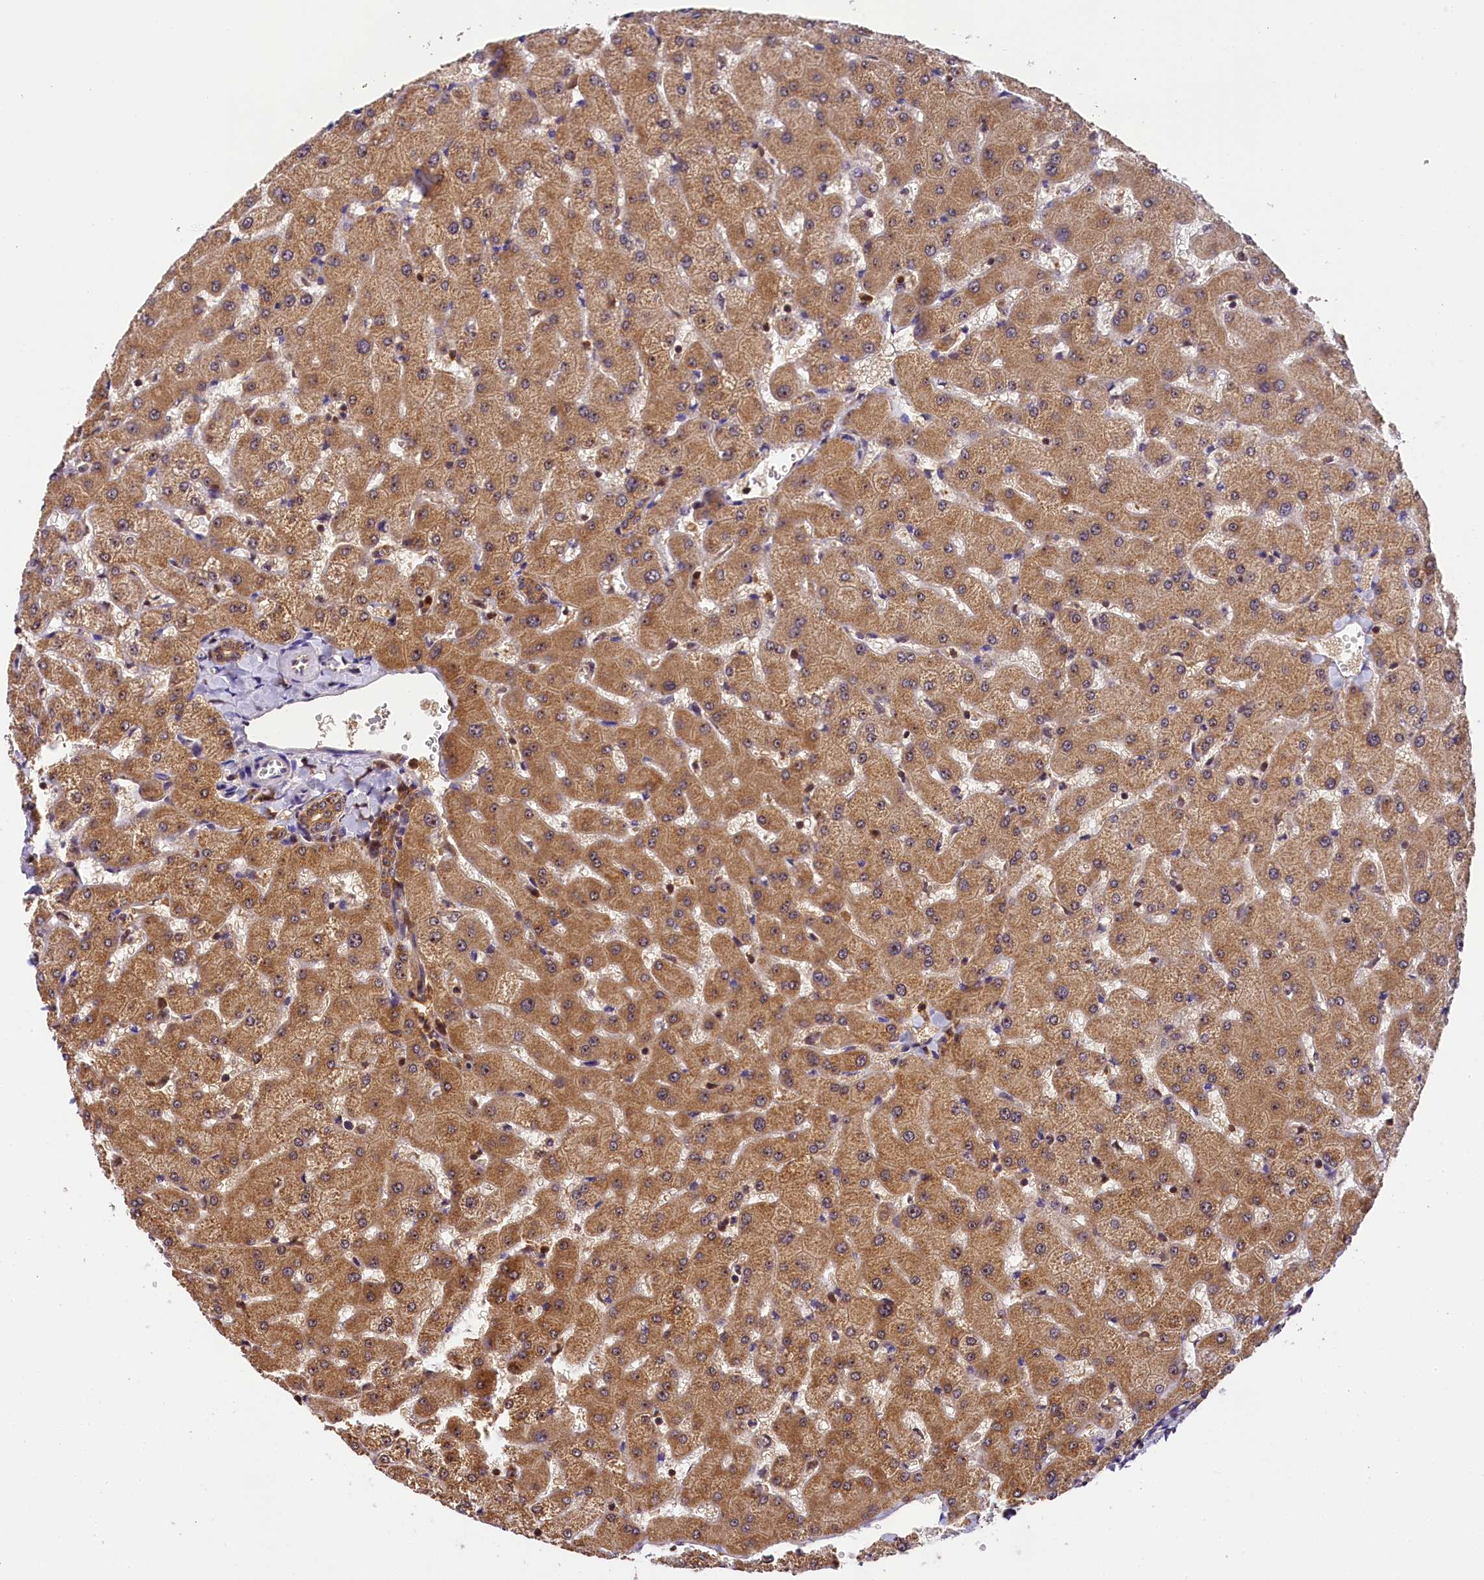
{"staining": {"intensity": "moderate", "quantity": ">75%", "location": "cytoplasmic/membranous"}, "tissue": "liver", "cell_type": "Cholangiocytes", "image_type": "normal", "snomed": [{"axis": "morphology", "description": "Normal tissue, NOS"}, {"axis": "topography", "description": "Liver"}], "caption": "DAB immunohistochemical staining of normal liver shows moderate cytoplasmic/membranous protein positivity in about >75% of cholangiocytes.", "gene": "EIF6", "patient": {"sex": "female", "age": 63}}